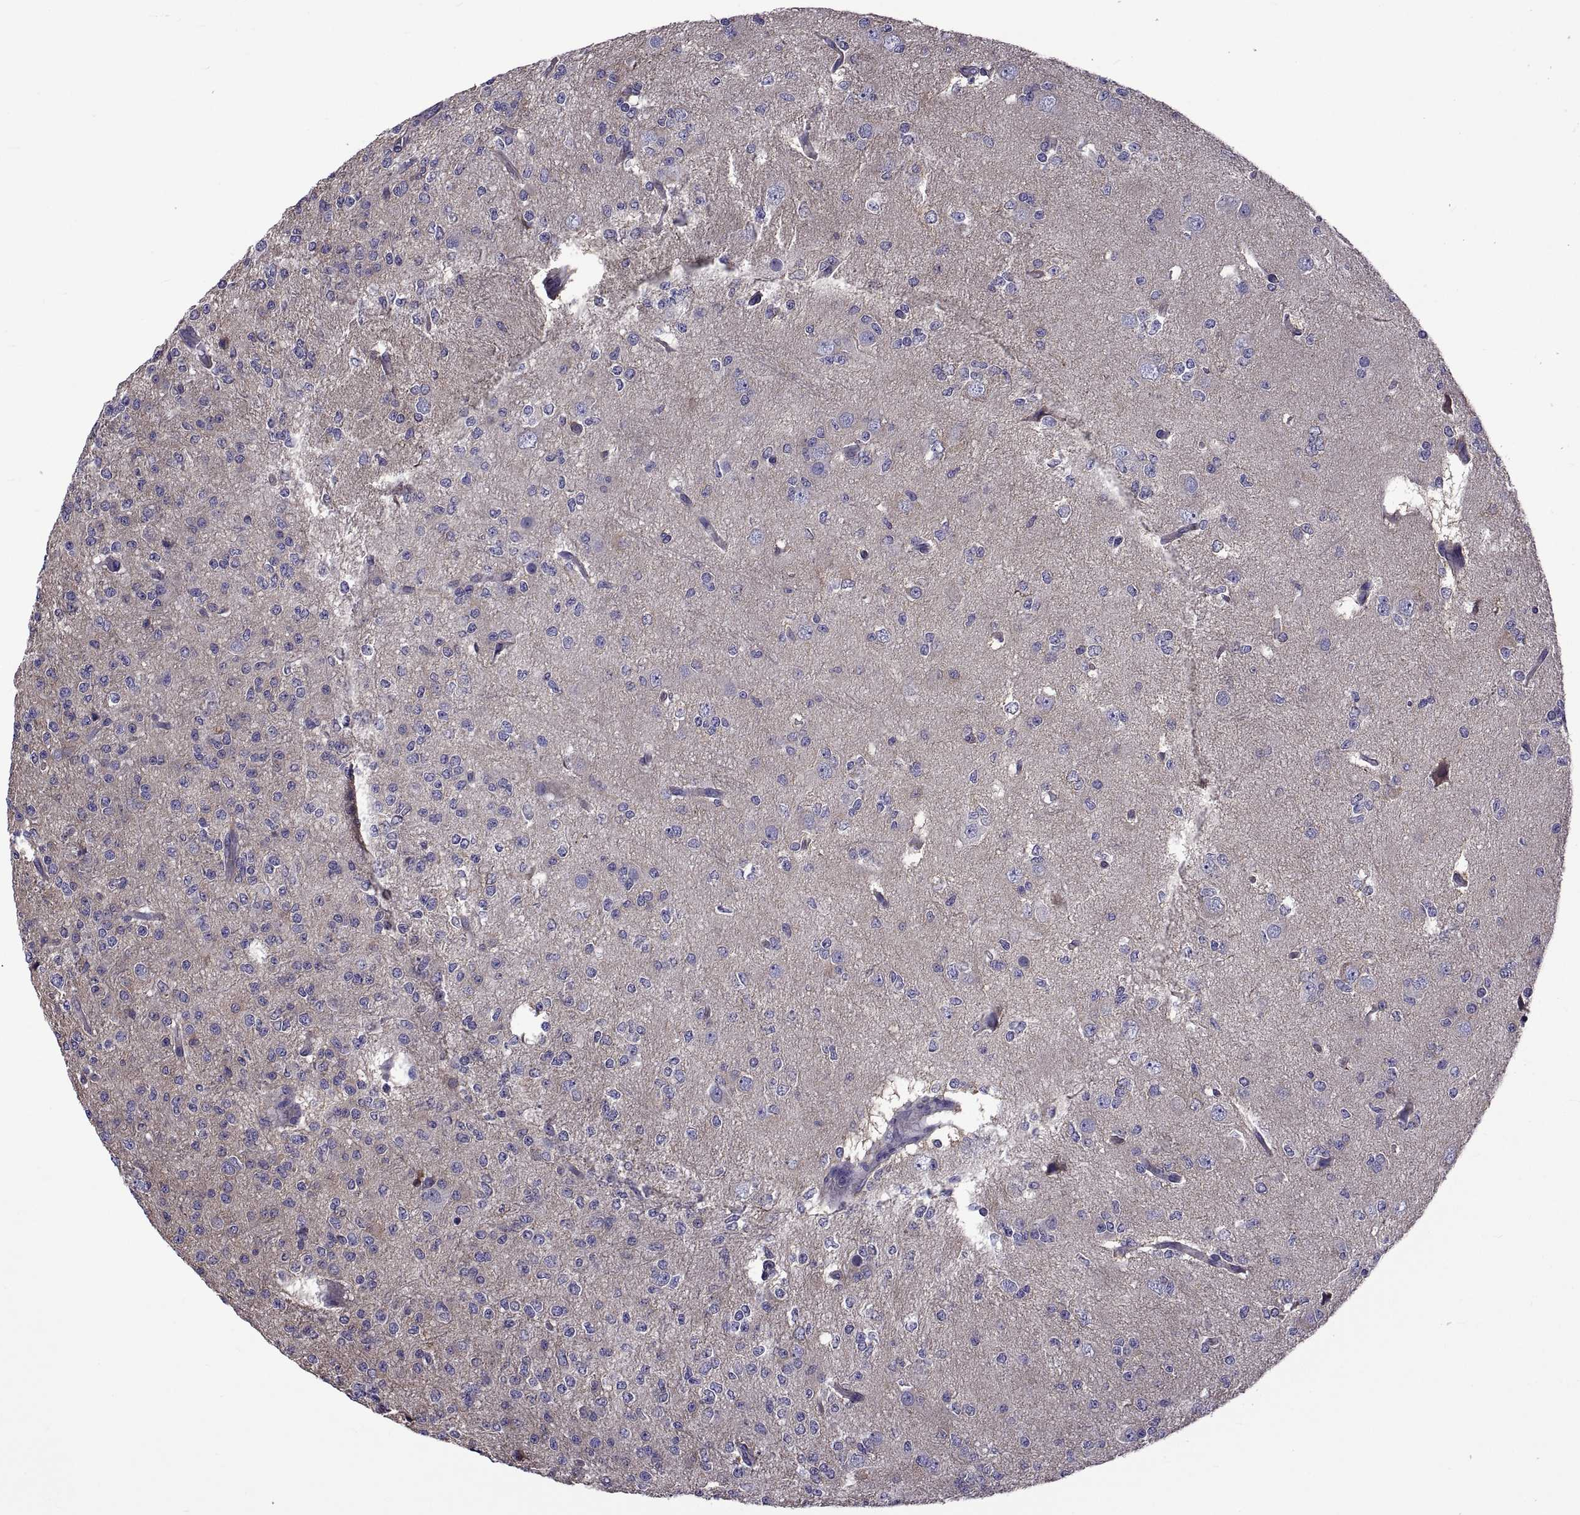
{"staining": {"intensity": "negative", "quantity": "none", "location": "none"}, "tissue": "glioma", "cell_type": "Tumor cells", "image_type": "cancer", "snomed": [{"axis": "morphology", "description": "Glioma, malignant, Low grade"}, {"axis": "topography", "description": "Brain"}], "caption": "An image of human malignant glioma (low-grade) is negative for staining in tumor cells.", "gene": "TMC3", "patient": {"sex": "male", "age": 27}}